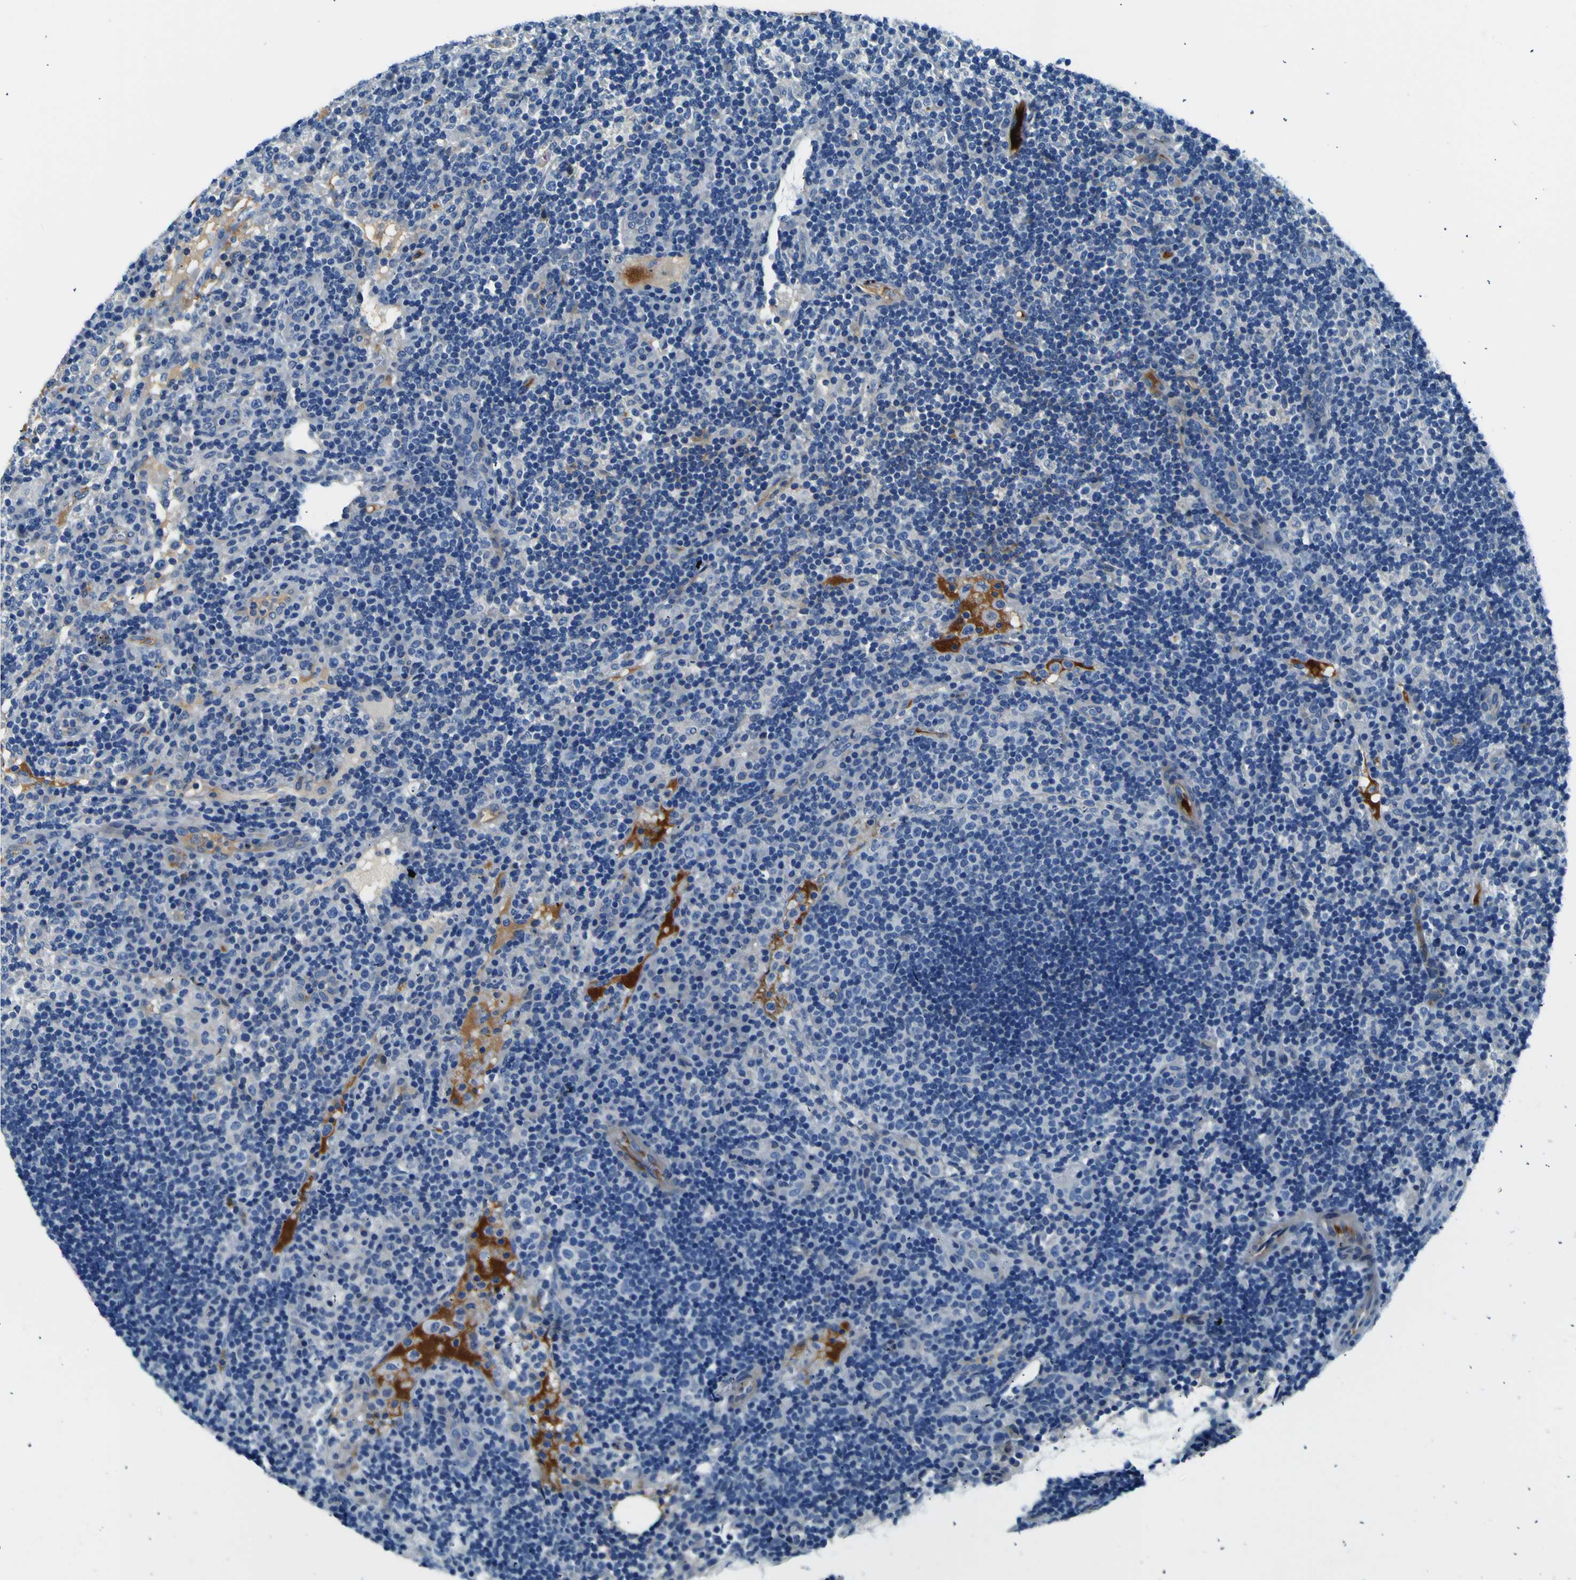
{"staining": {"intensity": "negative", "quantity": "none", "location": "none"}, "tissue": "lymph node", "cell_type": "Germinal center cells", "image_type": "normal", "snomed": [{"axis": "morphology", "description": "Normal tissue, NOS"}, {"axis": "topography", "description": "Lymph node"}], "caption": "This is an IHC micrograph of benign lymph node. There is no expression in germinal center cells.", "gene": "ADGRA2", "patient": {"sex": "female", "age": 53}}